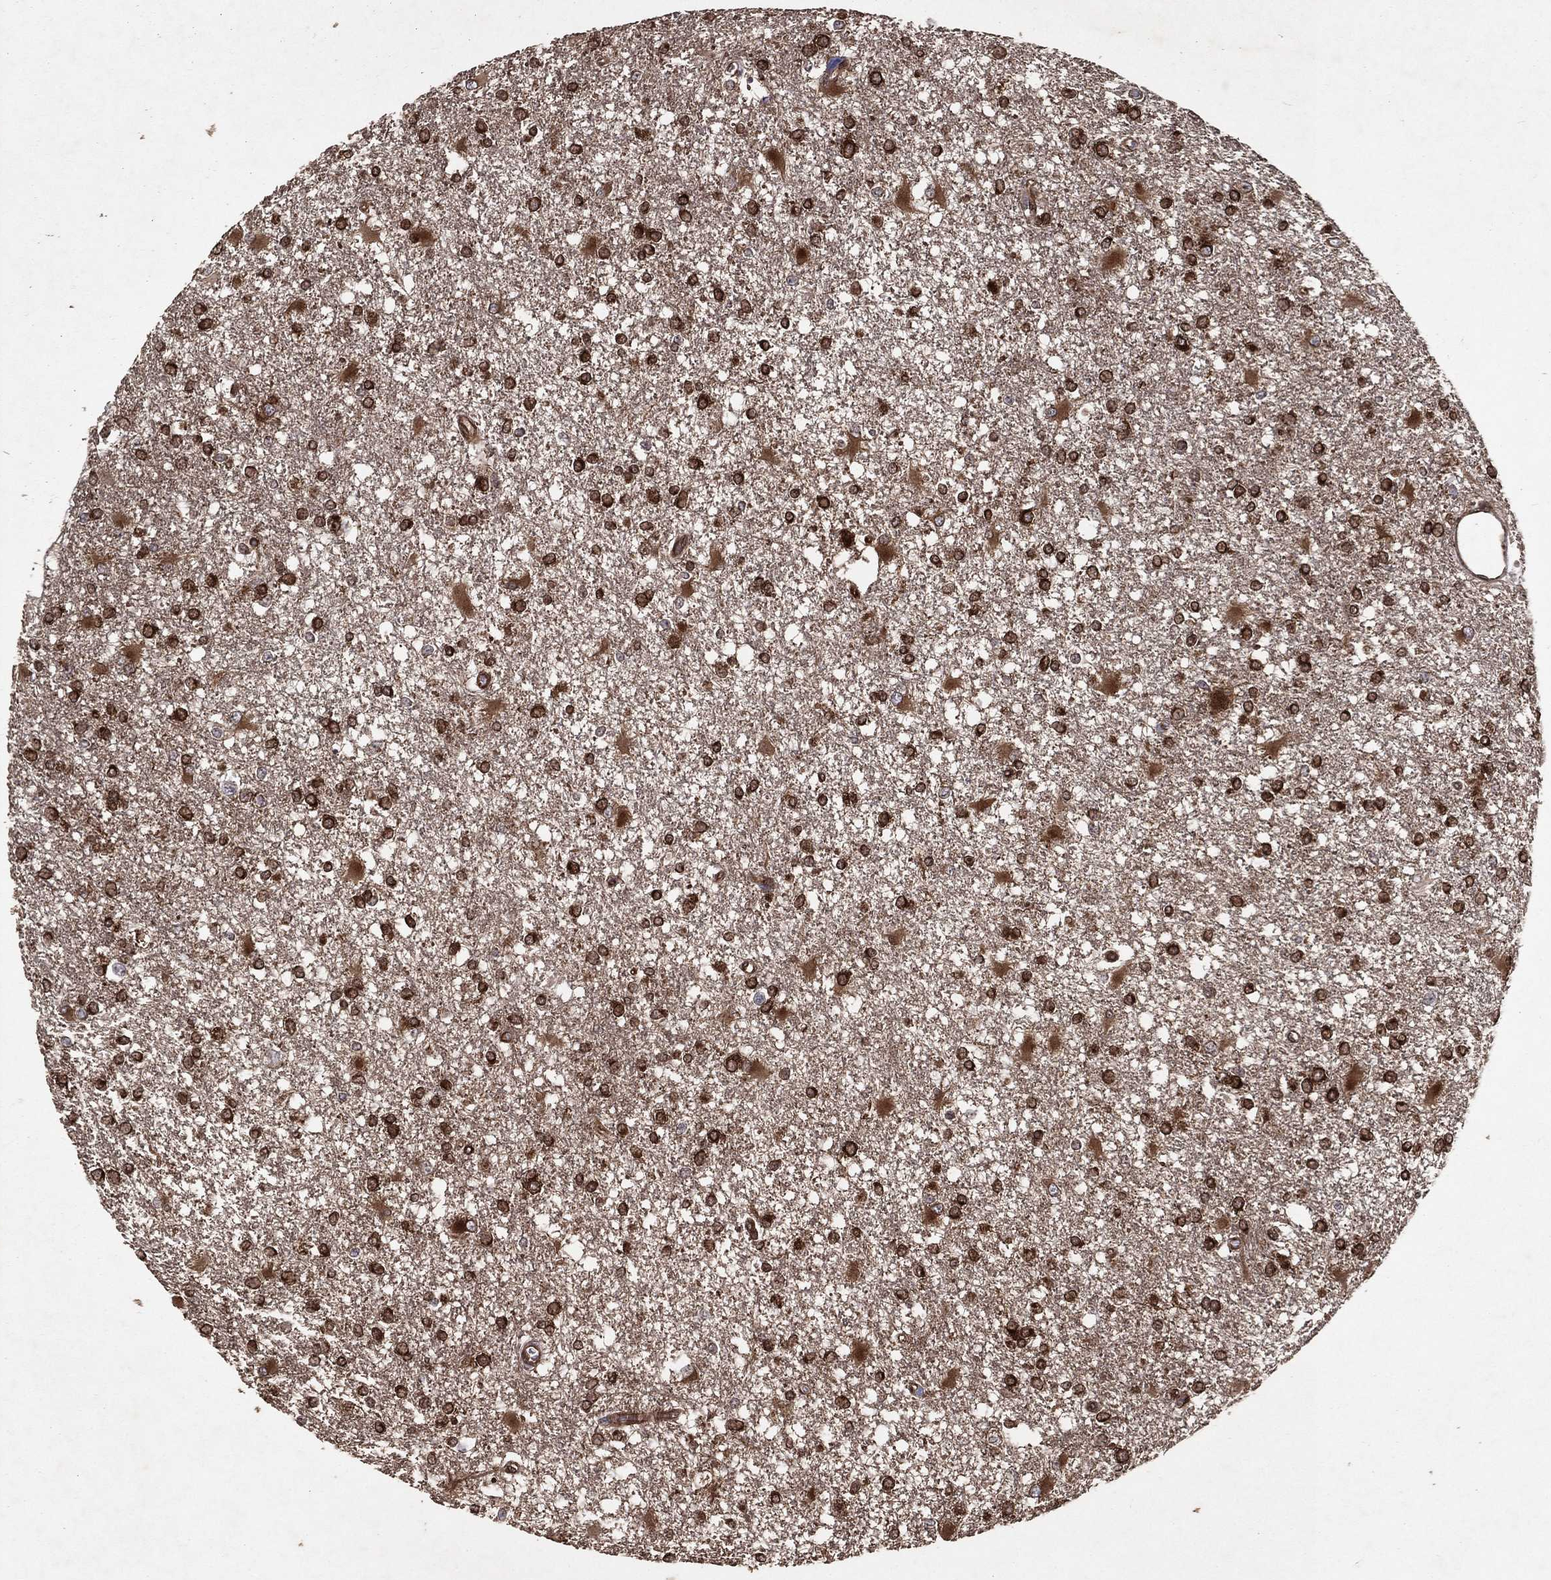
{"staining": {"intensity": "strong", "quantity": ">75%", "location": "cytoplasmic/membranous"}, "tissue": "glioma", "cell_type": "Tumor cells", "image_type": "cancer", "snomed": [{"axis": "morphology", "description": "Glioma, malignant, High grade"}, {"axis": "topography", "description": "Cerebral cortex"}], "caption": "Protein expression analysis of malignant glioma (high-grade) reveals strong cytoplasmic/membranous staining in about >75% of tumor cells. The protein of interest is stained brown, and the nuclei are stained in blue (DAB IHC with brightfield microscopy, high magnification).", "gene": "CERS2", "patient": {"sex": "male", "age": 79}}